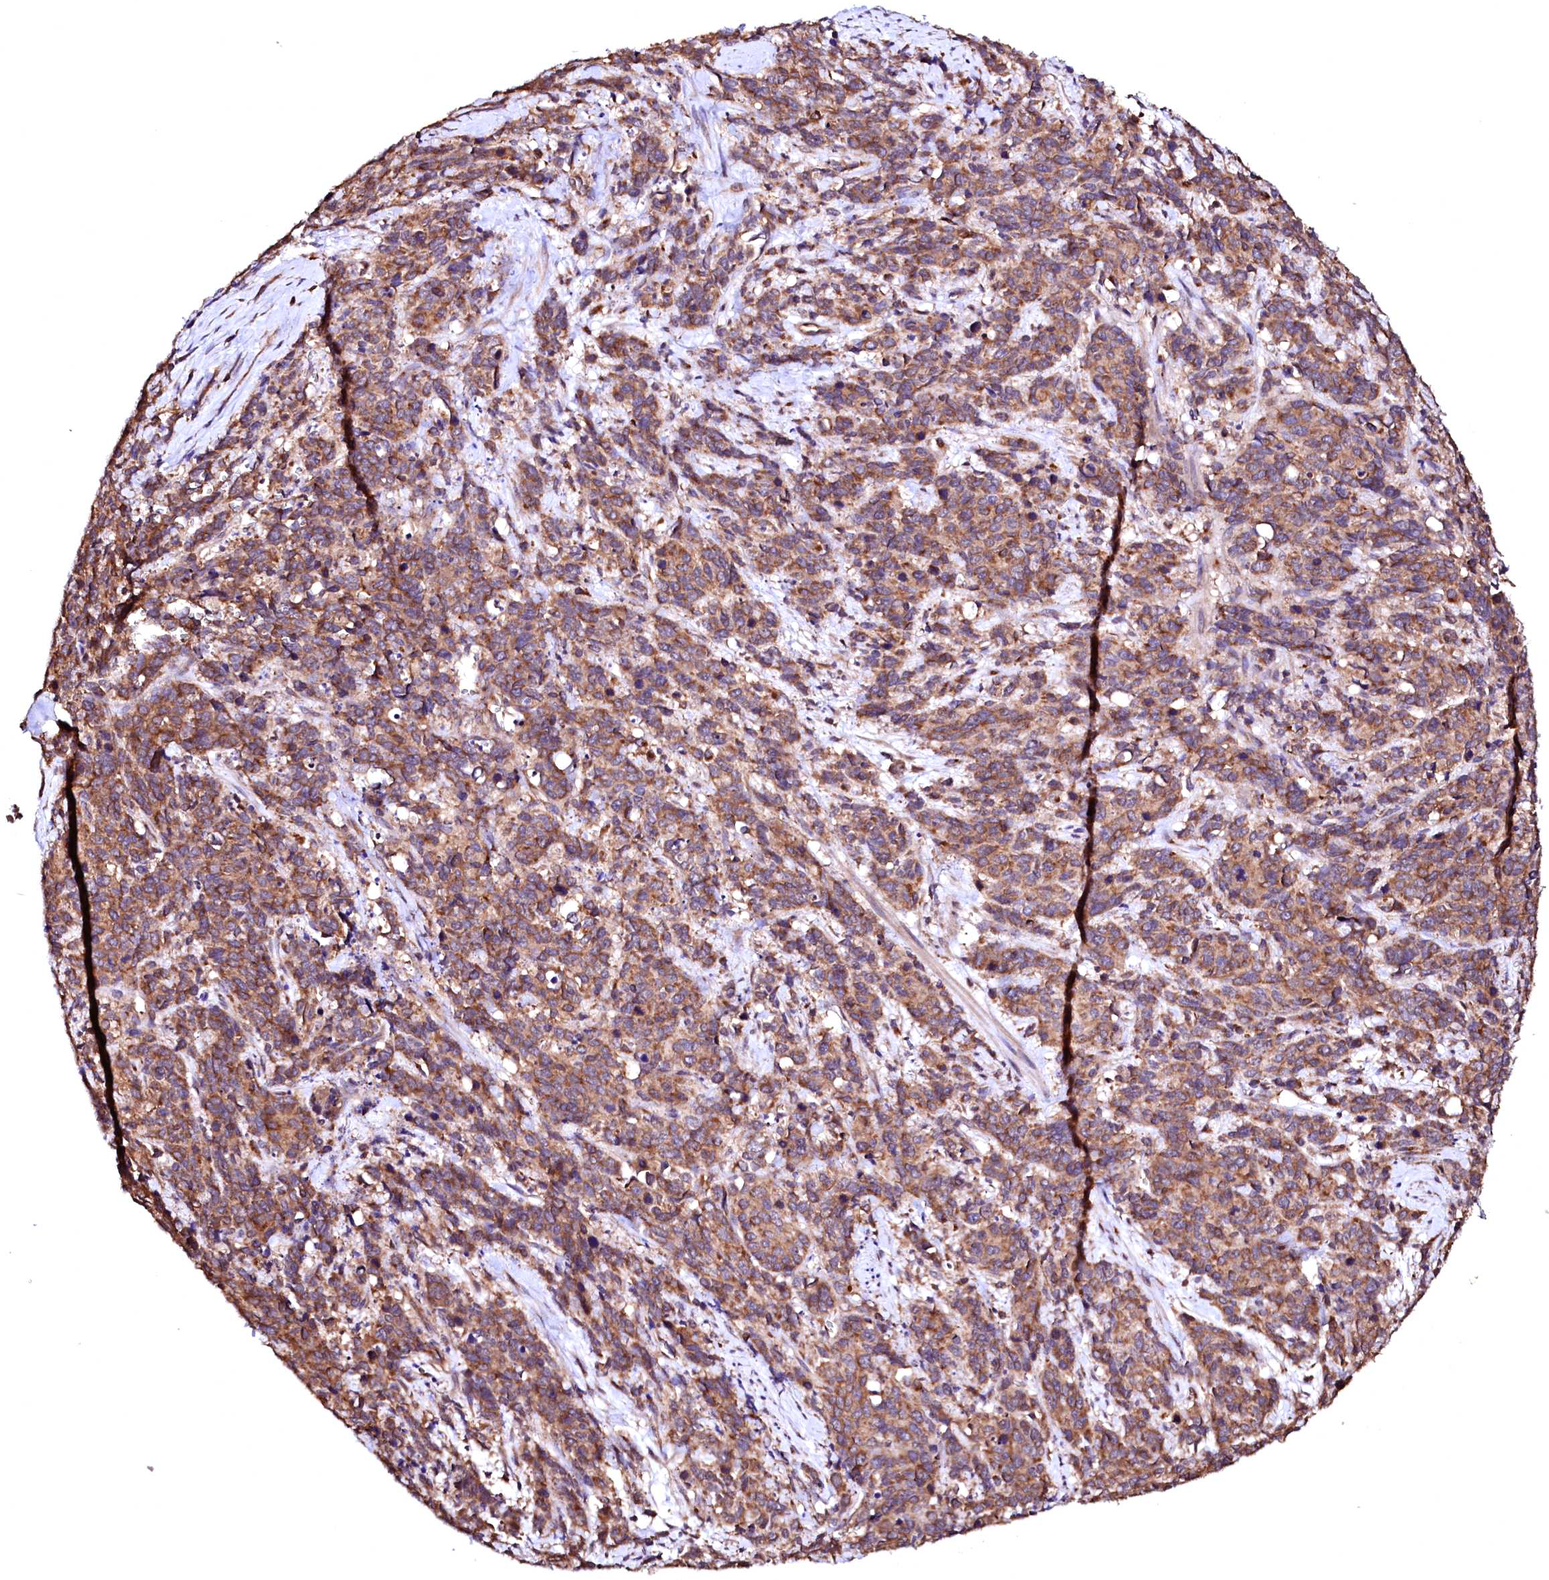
{"staining": {"intensity": "moderate", "quantity": ">75%", "location": "cytoplasmic/membranous"}, "tissue": "cervical cancer", "cell_type": "Tumor cells", "image_type": "cancer", "snomed": [{"axis": "morphology", "description": "Squamous cell carcinoma, NOS"}, {"axis": "topography", "description": "Cervix"}], "caption": "This histopathology image reveals IHC staining of human cervical cancer, with medium moderate cytoplasmic/membranous staining in approximately >75% of tumor cells.", "gene": "ST3GAL1", "patient": {"sex": "female", "age": 60}}